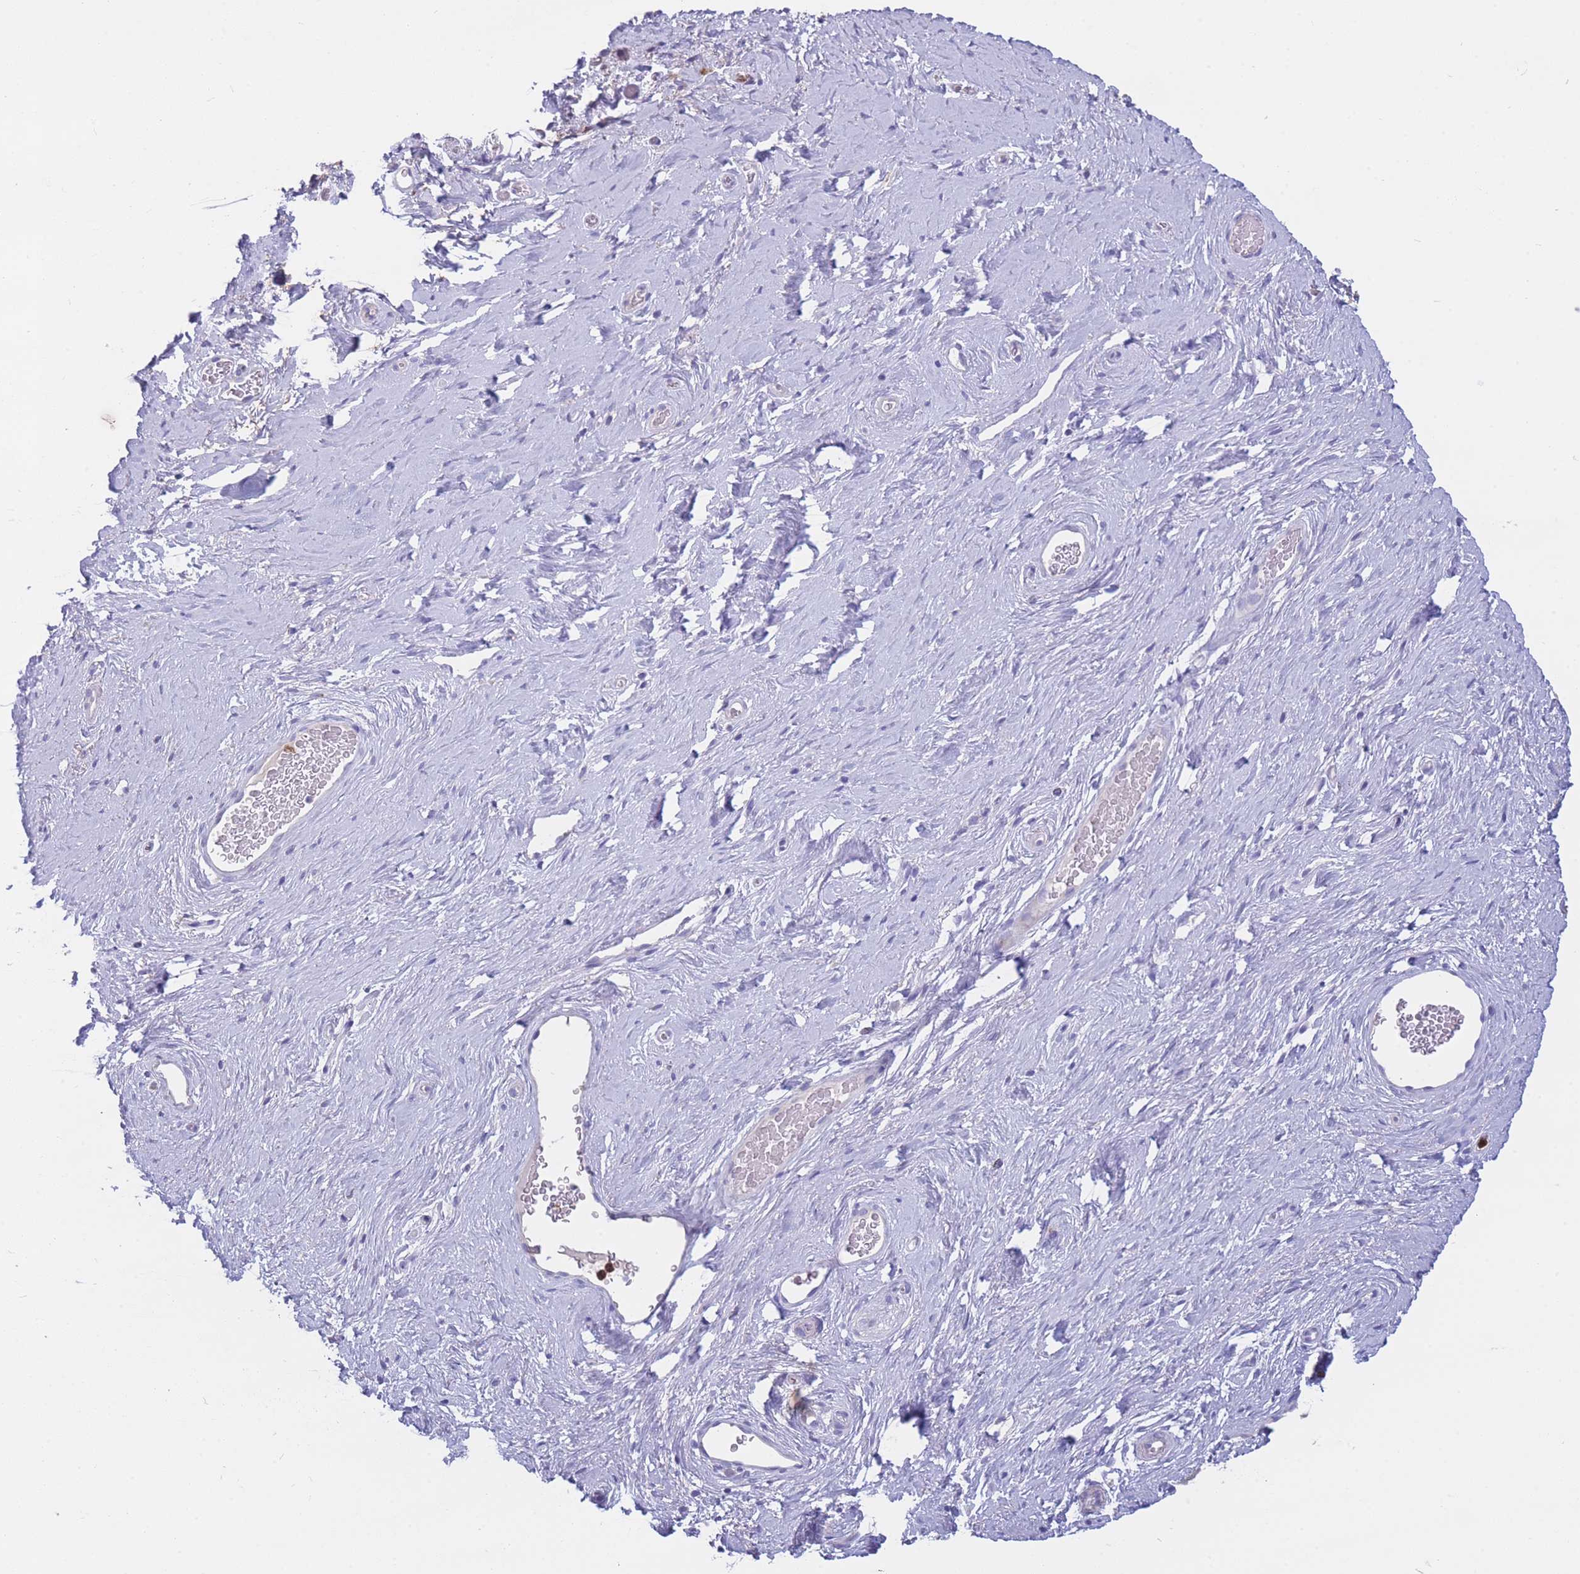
{"staining": {"intensity": "negative", "quantity": "none", "location": "none"}, "tissue": "soft tissue", "cell_type": "Fibroblasts", "image_type": "normal", "snomed": [{"axis": "morphology", "description": "Normal tissue, NOS"}, {"axis": "morphology", "description": "Adenocarcinoma, NOS"}, {"axis": "topography", "description": "Rectum"}, {"axis": "topography", "description": "Vagina"}, {"axis": "topography", "description": "Peripheral nerve tissue"}], "caption": "DAB immunohistochemical staining of benign soft tissue demonstrates no significant staining in fibroblasts.", "gene": "CENPM", "patient": {"sex": "female", "age": 71}}